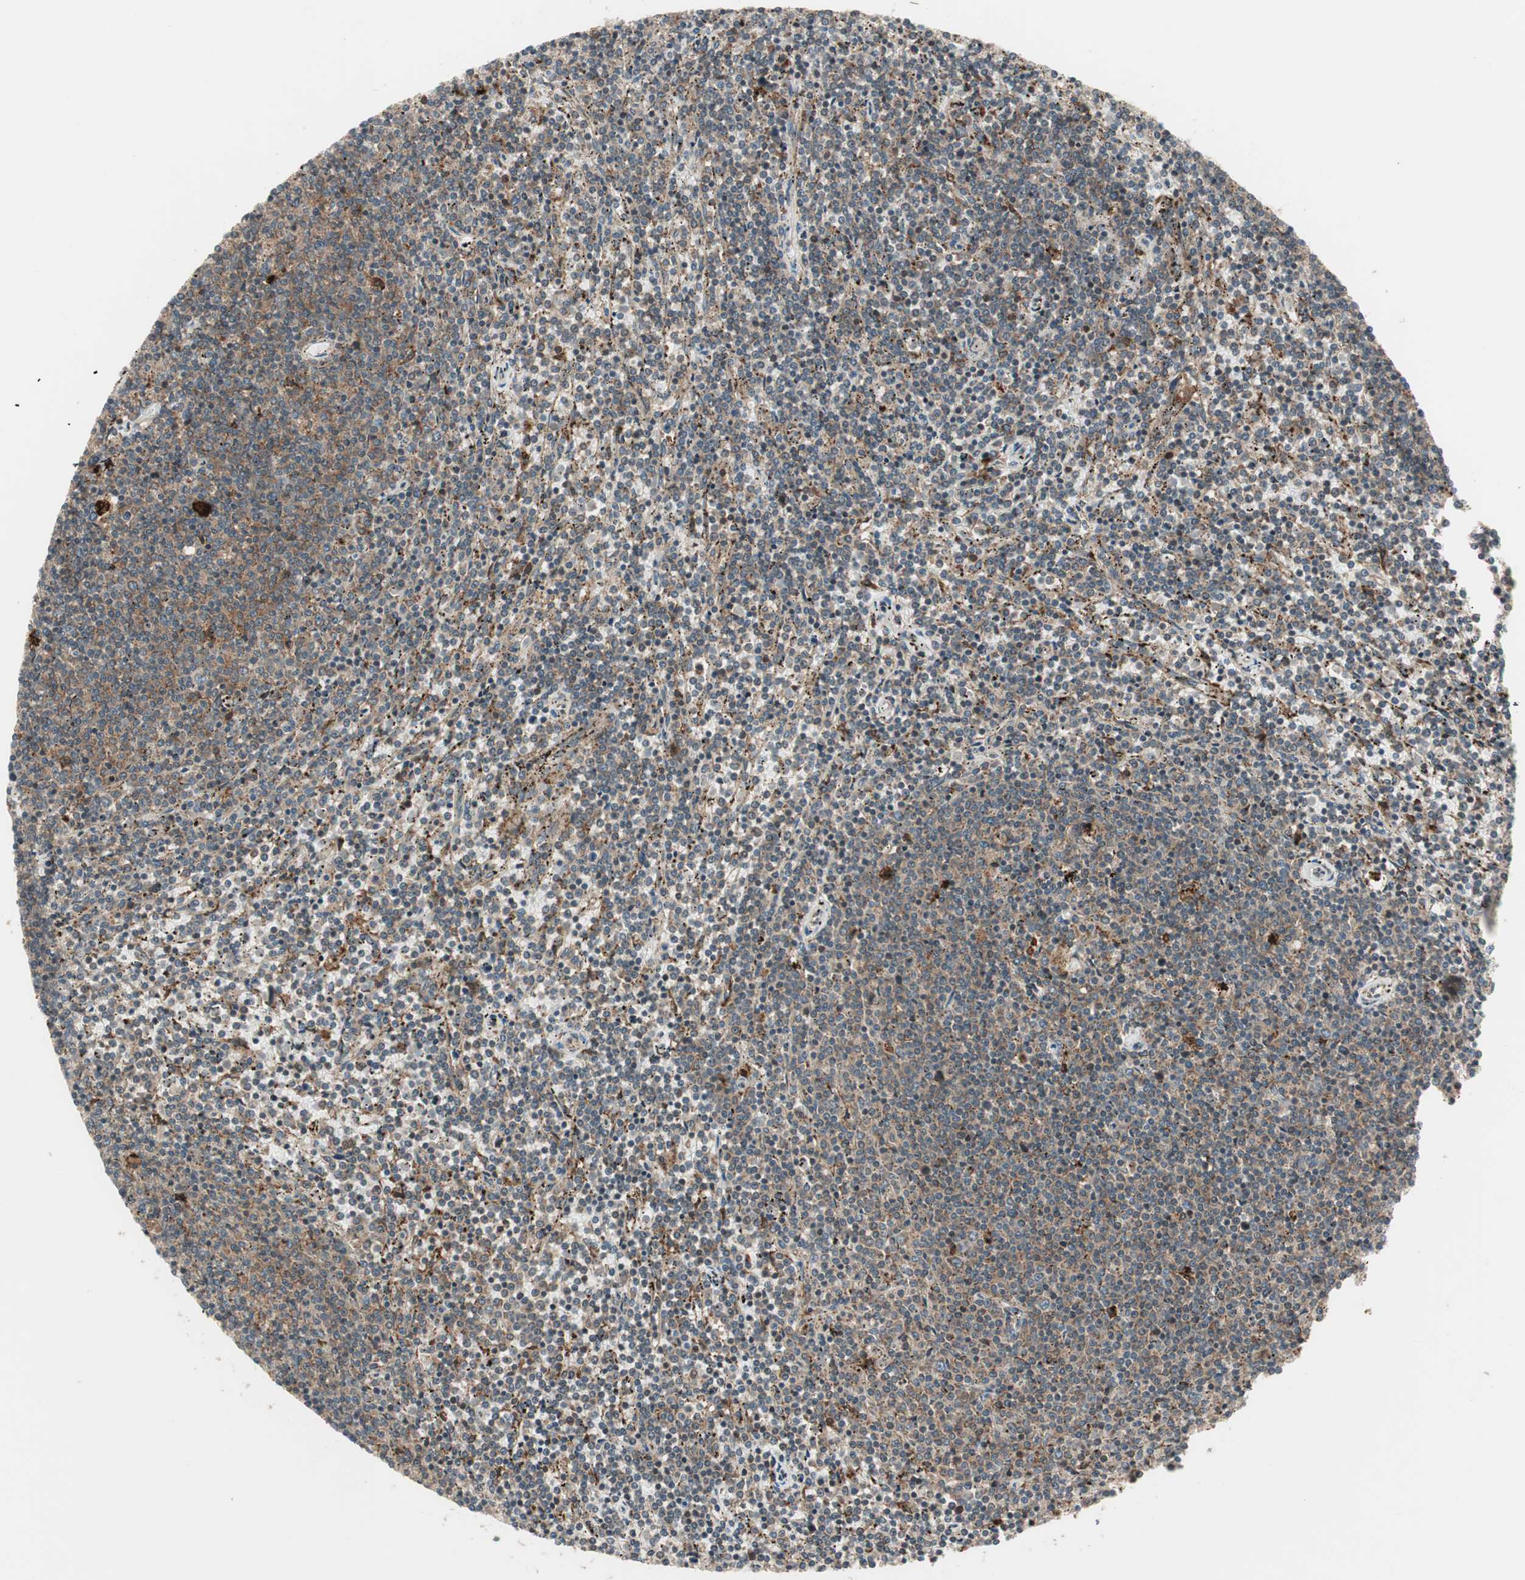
{"staining": {"intensity": "weak", "quantity": "25%-75%", "location": "cytoplasmic/membranous"}, "tissue": "lymphoma", "cell_type": "Tumor cells", "image_type": "cancer", "snomed": [{"axis": "morphology", "description": "Malignant lymphoma, non-Hodgkin's type, Low grade"}, {"axis": "topography", "description": "Spleen"}], "caption": "Tumor cells show low levels of weak cytoplasmic/membranous expression in approximately 25%-75% of cells in lymphoma. Ihc stains the protein of interest in brown and the nuclei are stained blue.", "gene": "SFRP1", "patient": {"sex": "female", "age": 50}}